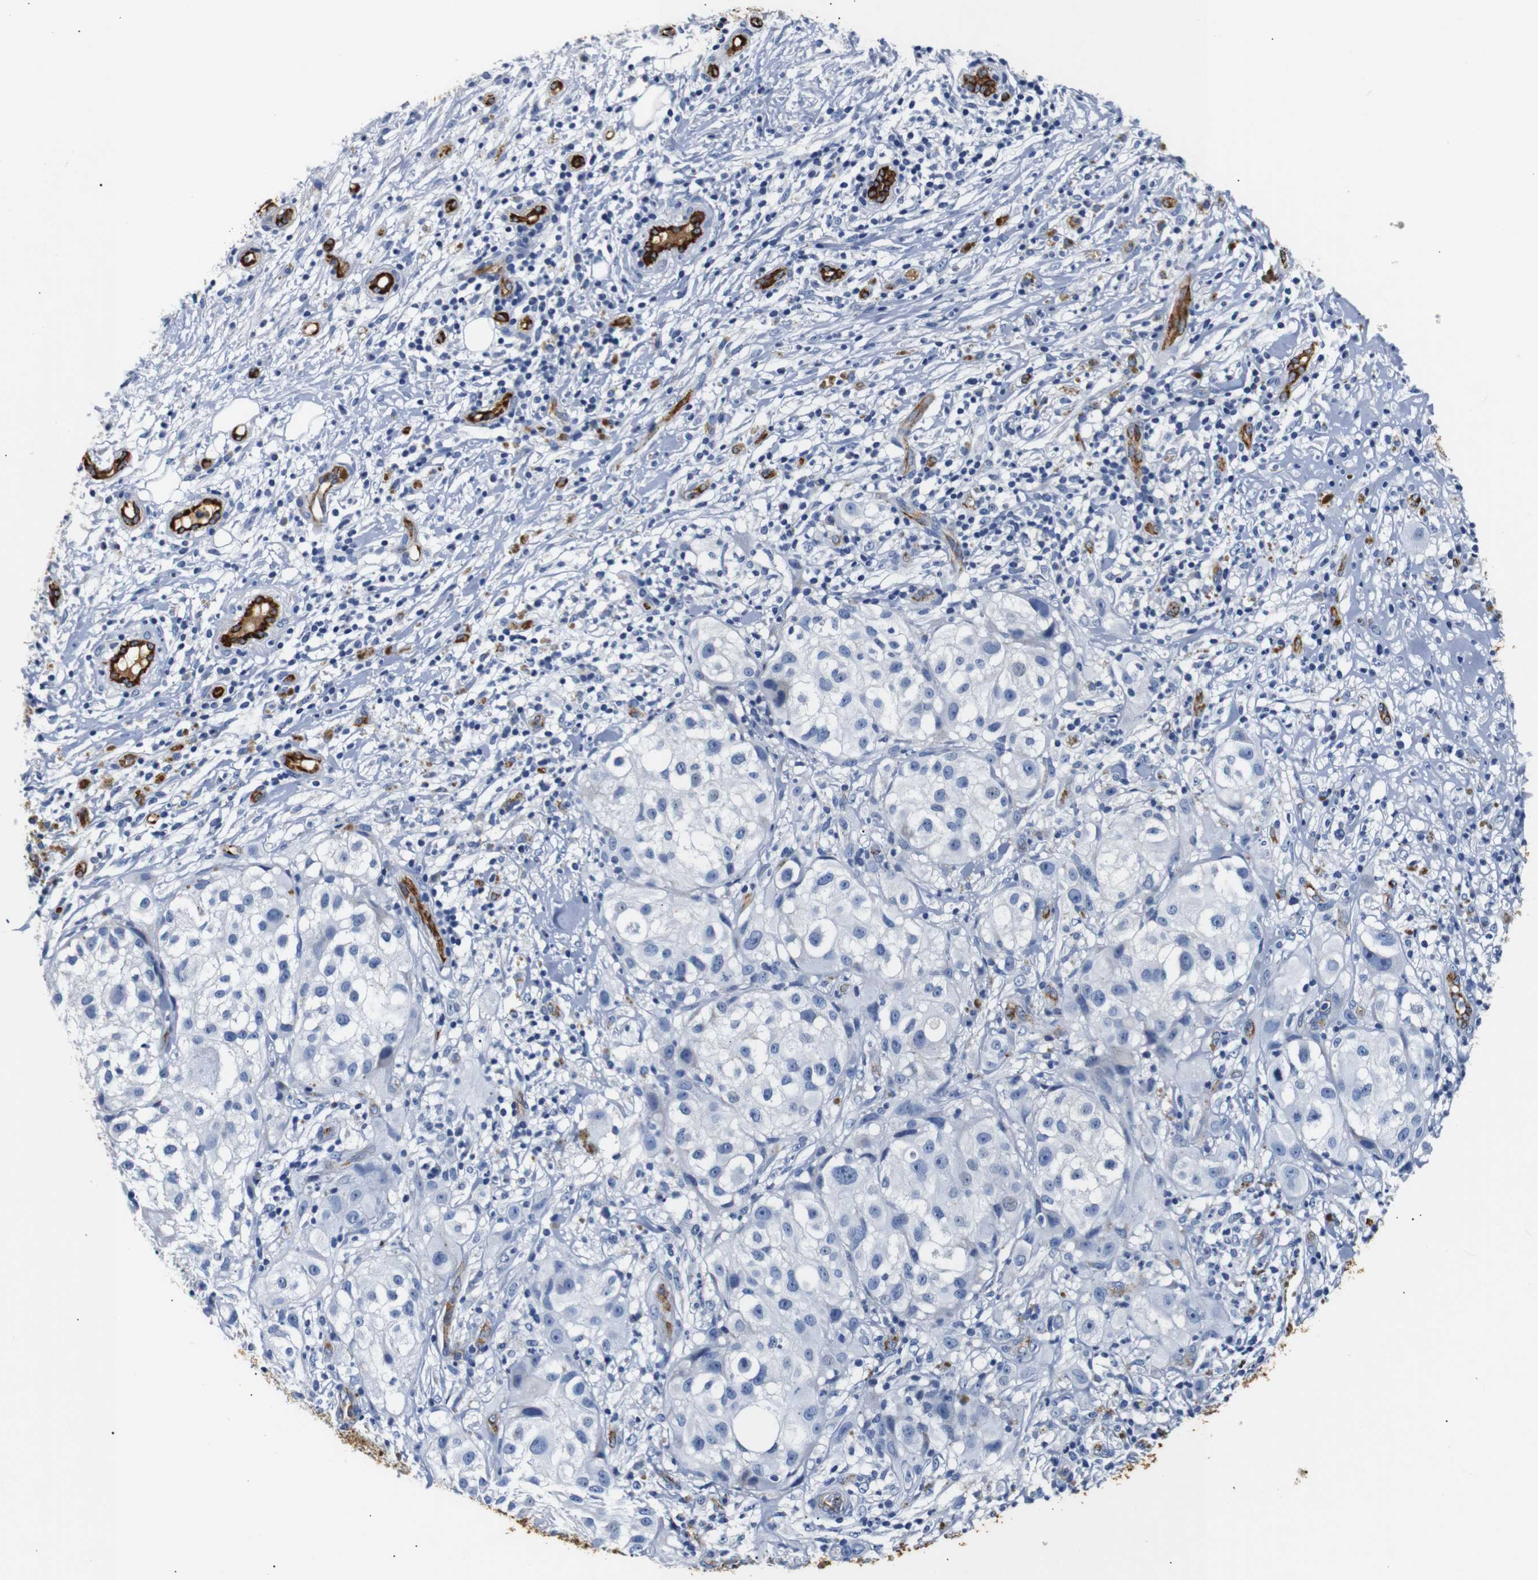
{"staining": {"intensity": "negative", "quantity": "none", "location": "none"}, "tissue": "melanoma", "cell_type": "Tumor cells", "image_type": "cancer", "snomed": [{"axis": "morphology", "description": "Necrosis, NOS"}, {"axis": "morphology", "description": "Malignant melanoma, NOS"}, {"axis": "topography", "description": "Skin"}], "caption": "This histopathology image is of melanoma stained with IHC to label a protein in brown with the nuclei are counter-stained blue. There is no positivity in tumor cells.", "gene": "MUC4", "patient": {"sex": "female", "age": 87}}